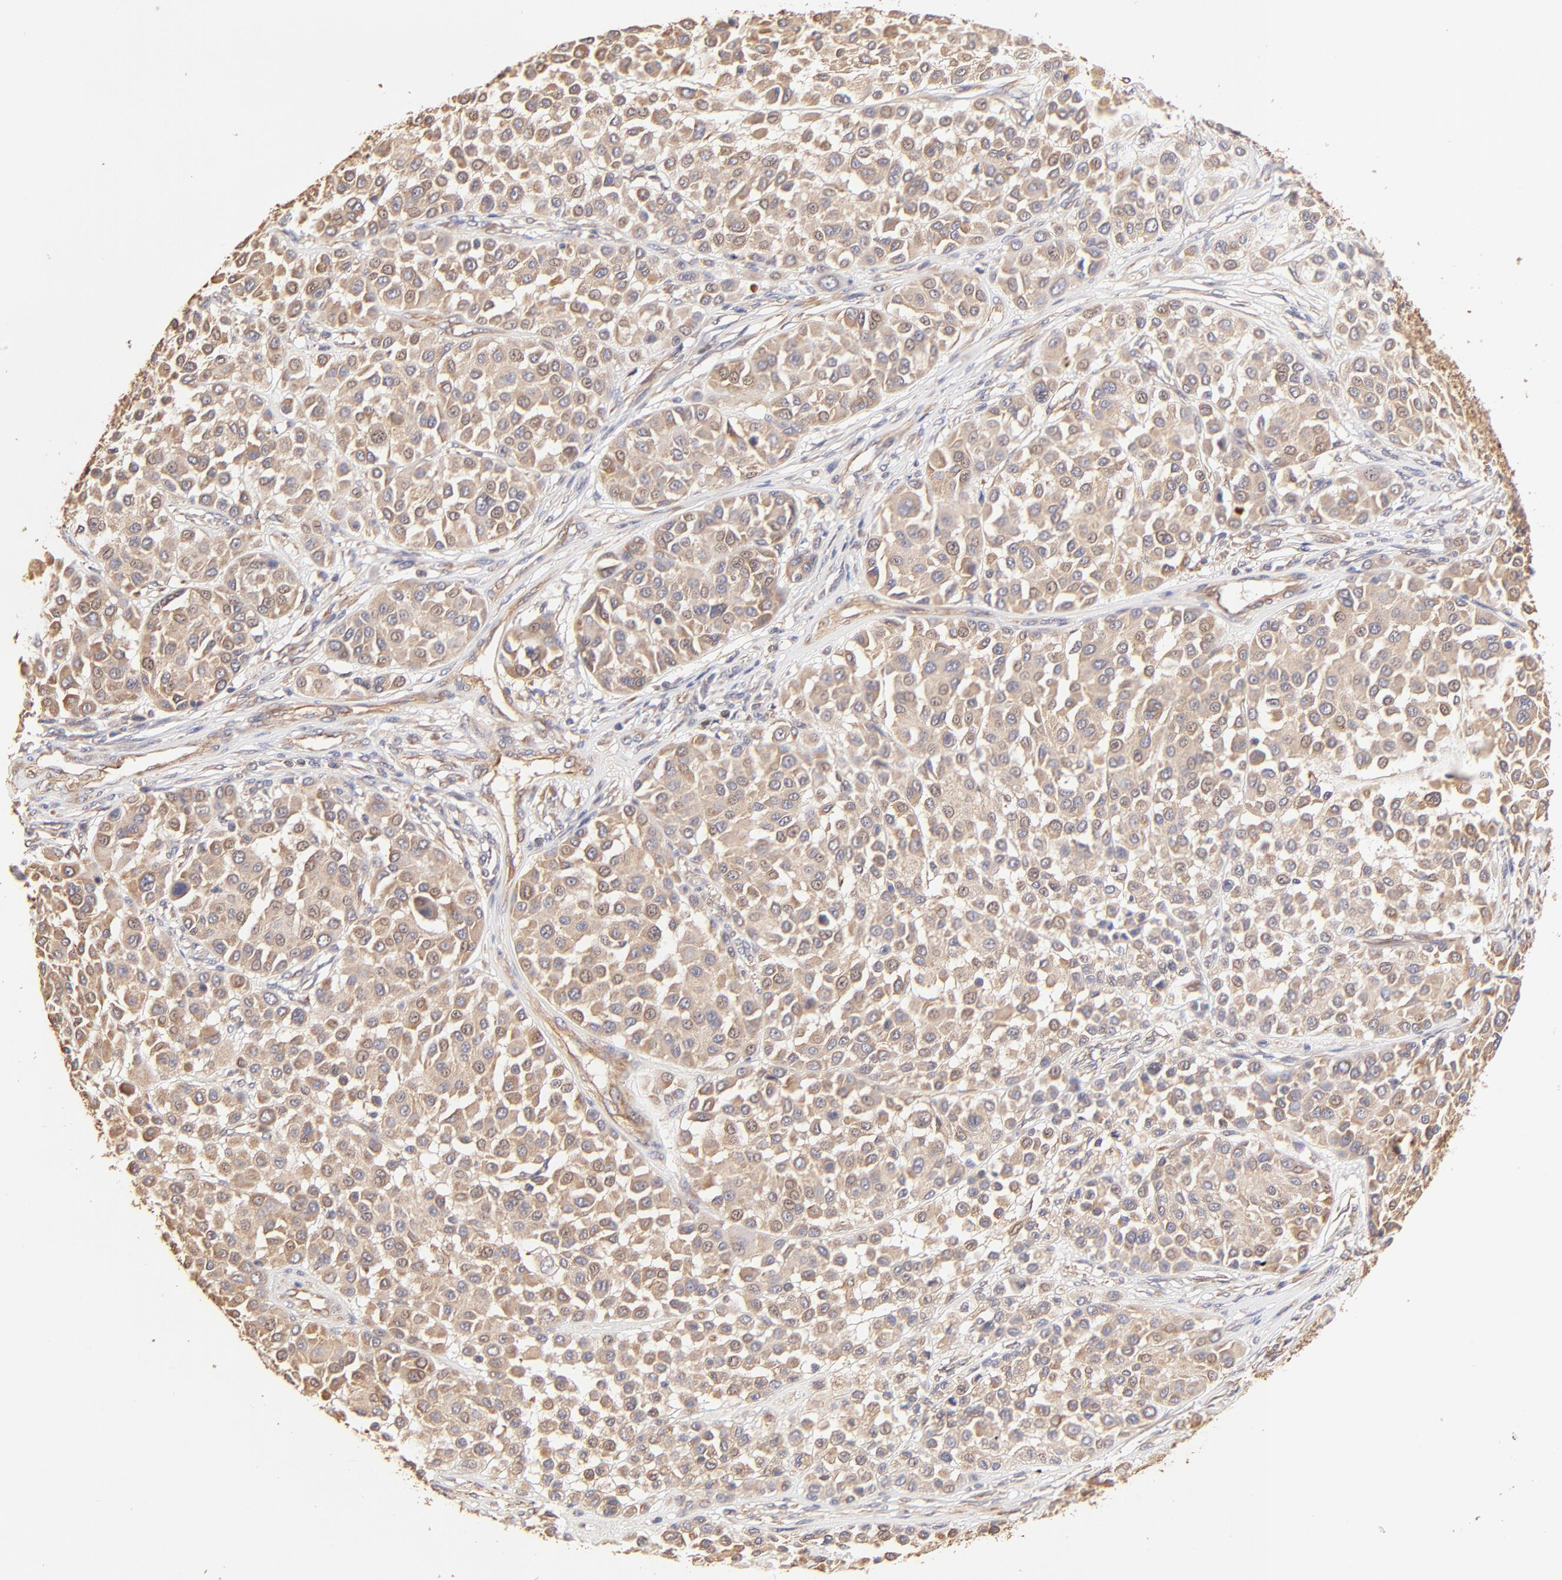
{"staining": {"intensity": "weak", "quantity": ">75%", "location": "cytoplasmic/membranous"}, "tissue": "melanoma", "cell_type": "Tumor cells", "image_type": "cancer", "snomed": [{"axis": "morphology", "description": "Malignant melanoma, Metastatic site"}, {"axis": "topography", "description": "Soft tissue"}], "caption": "Weak cytoplasmic/membranous protein expression is identified in about >75% of tumor cells in melanoma. The staining is performed using DAB (3,3'-diaminobenzidine) brown chromogen to label protein expression. The nuclei are counter-stained blue using hematoxylin.", "gene": "TNFAIP3", "patient": {"sex": "male", "age": 41}}